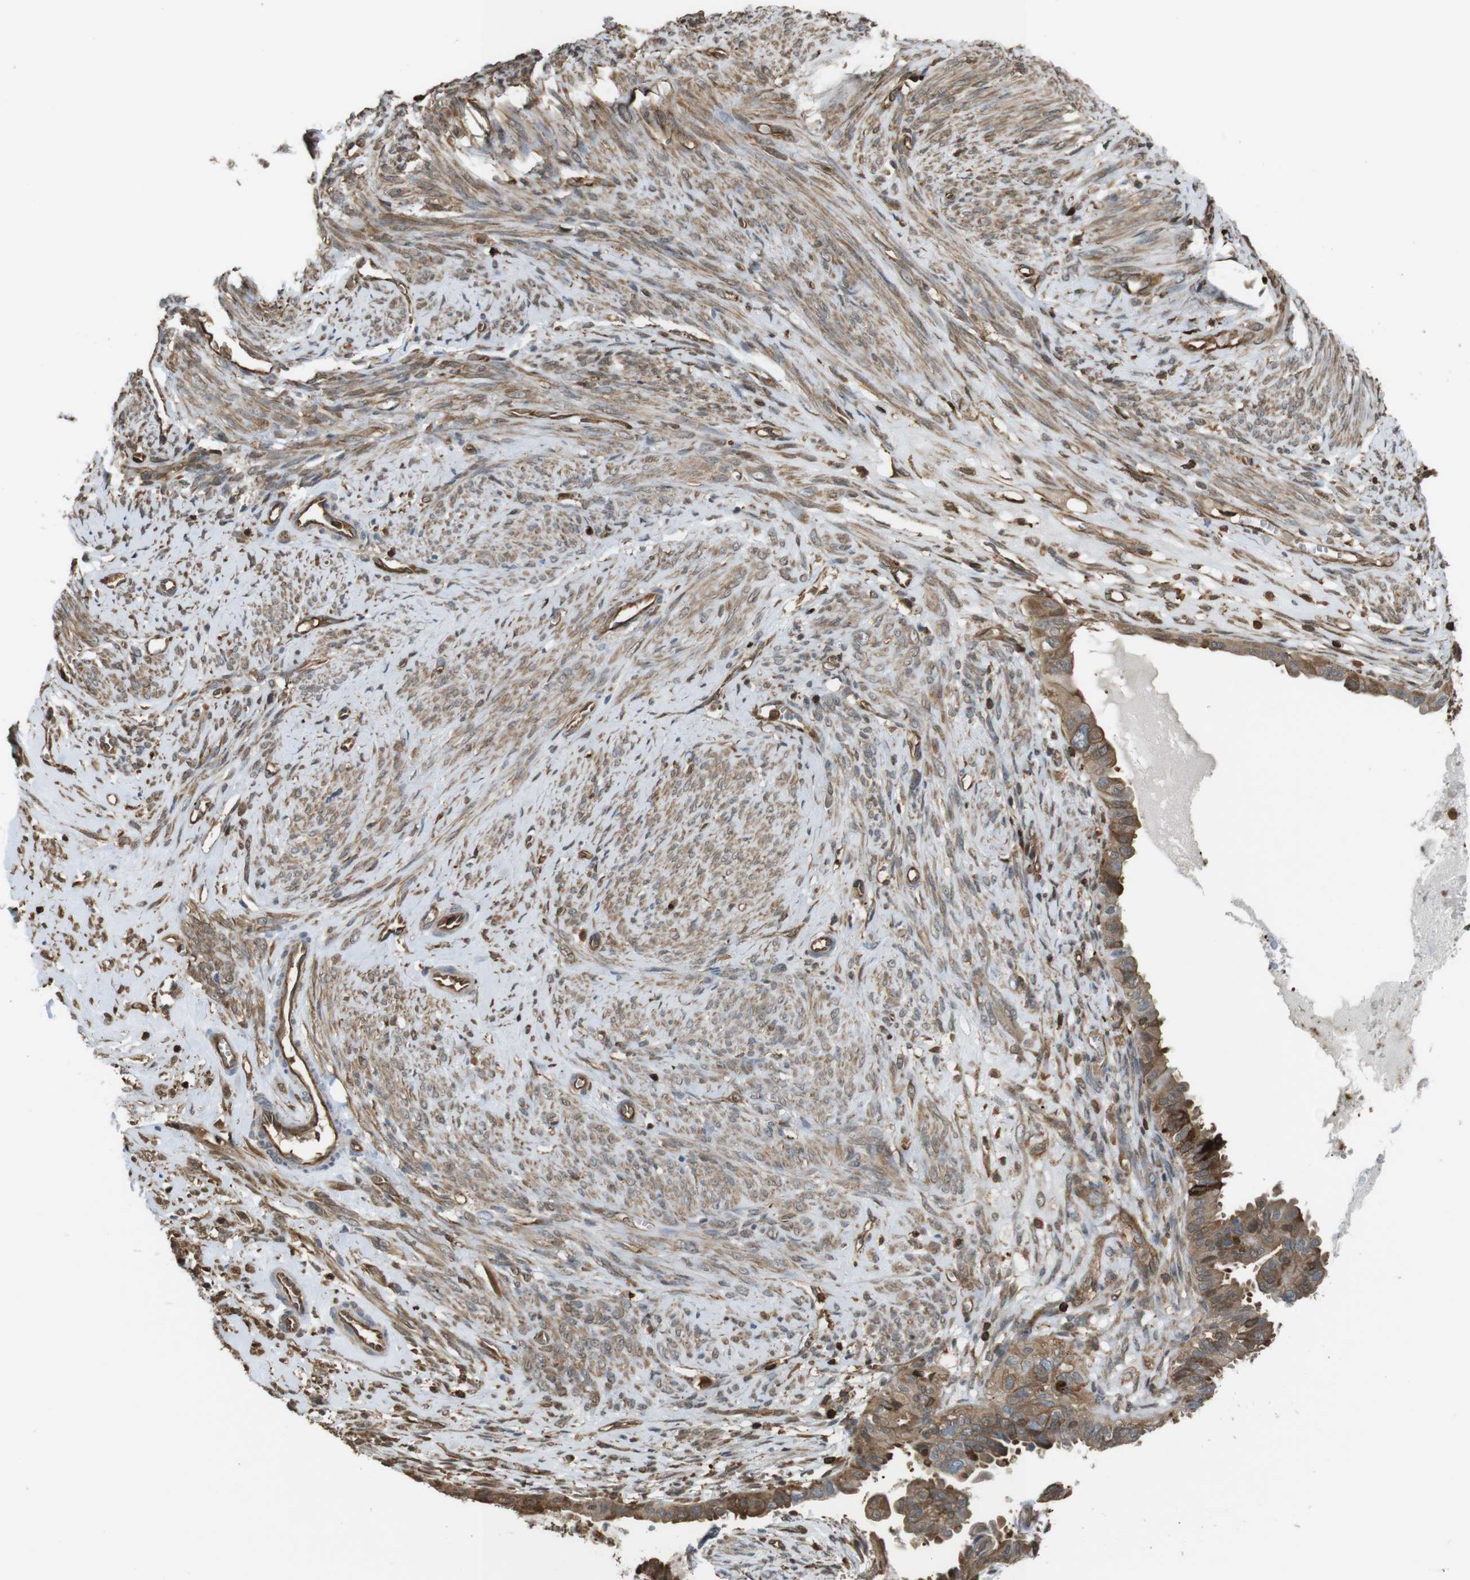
{"staining": {"intensity": "moderate", "quantity": ">75%", "location": "cytoplasmic/membranous"}, "tissue": "cervical cancer", "cell_type": "Tumor cells", "image_type": "cancer", "snomed": [{"axis": "morphology", "description": "Normal tissue, NOS"}, {"axis": "morphology", "description": "Adenocarcinoma, NOS"}, {"axis": "topography", "description": "Cervix"}, {"axis": "topography", "description": "Endometrium"}], "caption": "Cervical cancer (adenocarcinoma) stained with a protein marker shows moderate staining in tumor cells.", "gene": "ARHGDIA", "patient": {"sex": "female", "age": 86}}